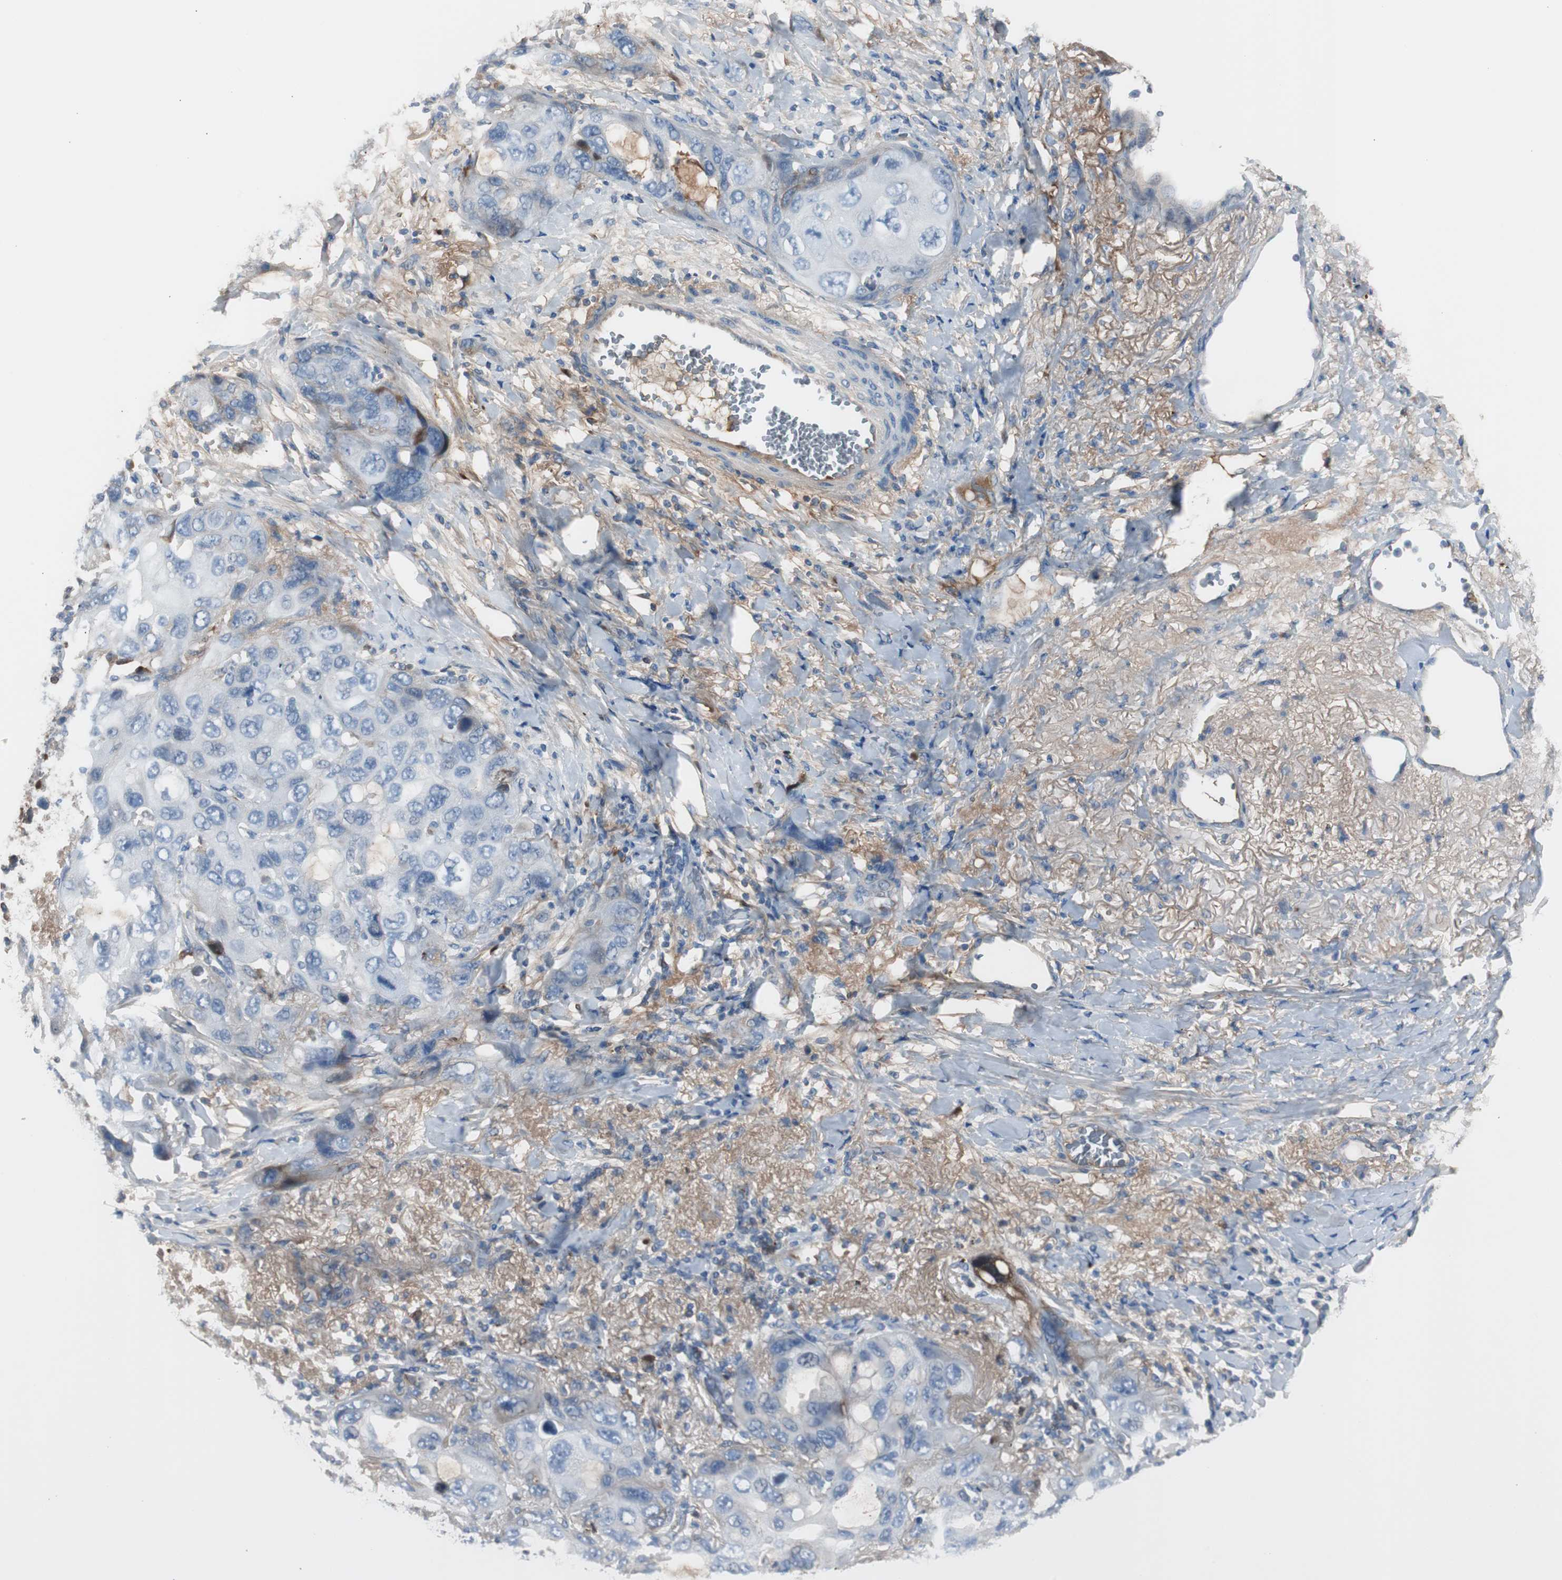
{"staining": {"intensity": "negative", "quantity": "none", "location": "none"}, "tissue": "lung cancer", "cell_type": "Tumor cells", "image_type": "cancer", "snomed": [{"axis": "morphology", "description": "Squamous cell carcinoma, NOS"}, {"axis": "topography", "description": "Lung"}], "caption": "This photomicrograph is of lung squamous cell carcinoma stained with immunohistochemistry (IHC) to label a protein in brown with the nuclei are counter-stained blue. There is no staining in tumor cells.", "gene": "SERPINF1", "patient": {"sex": "female", "age": 73}}